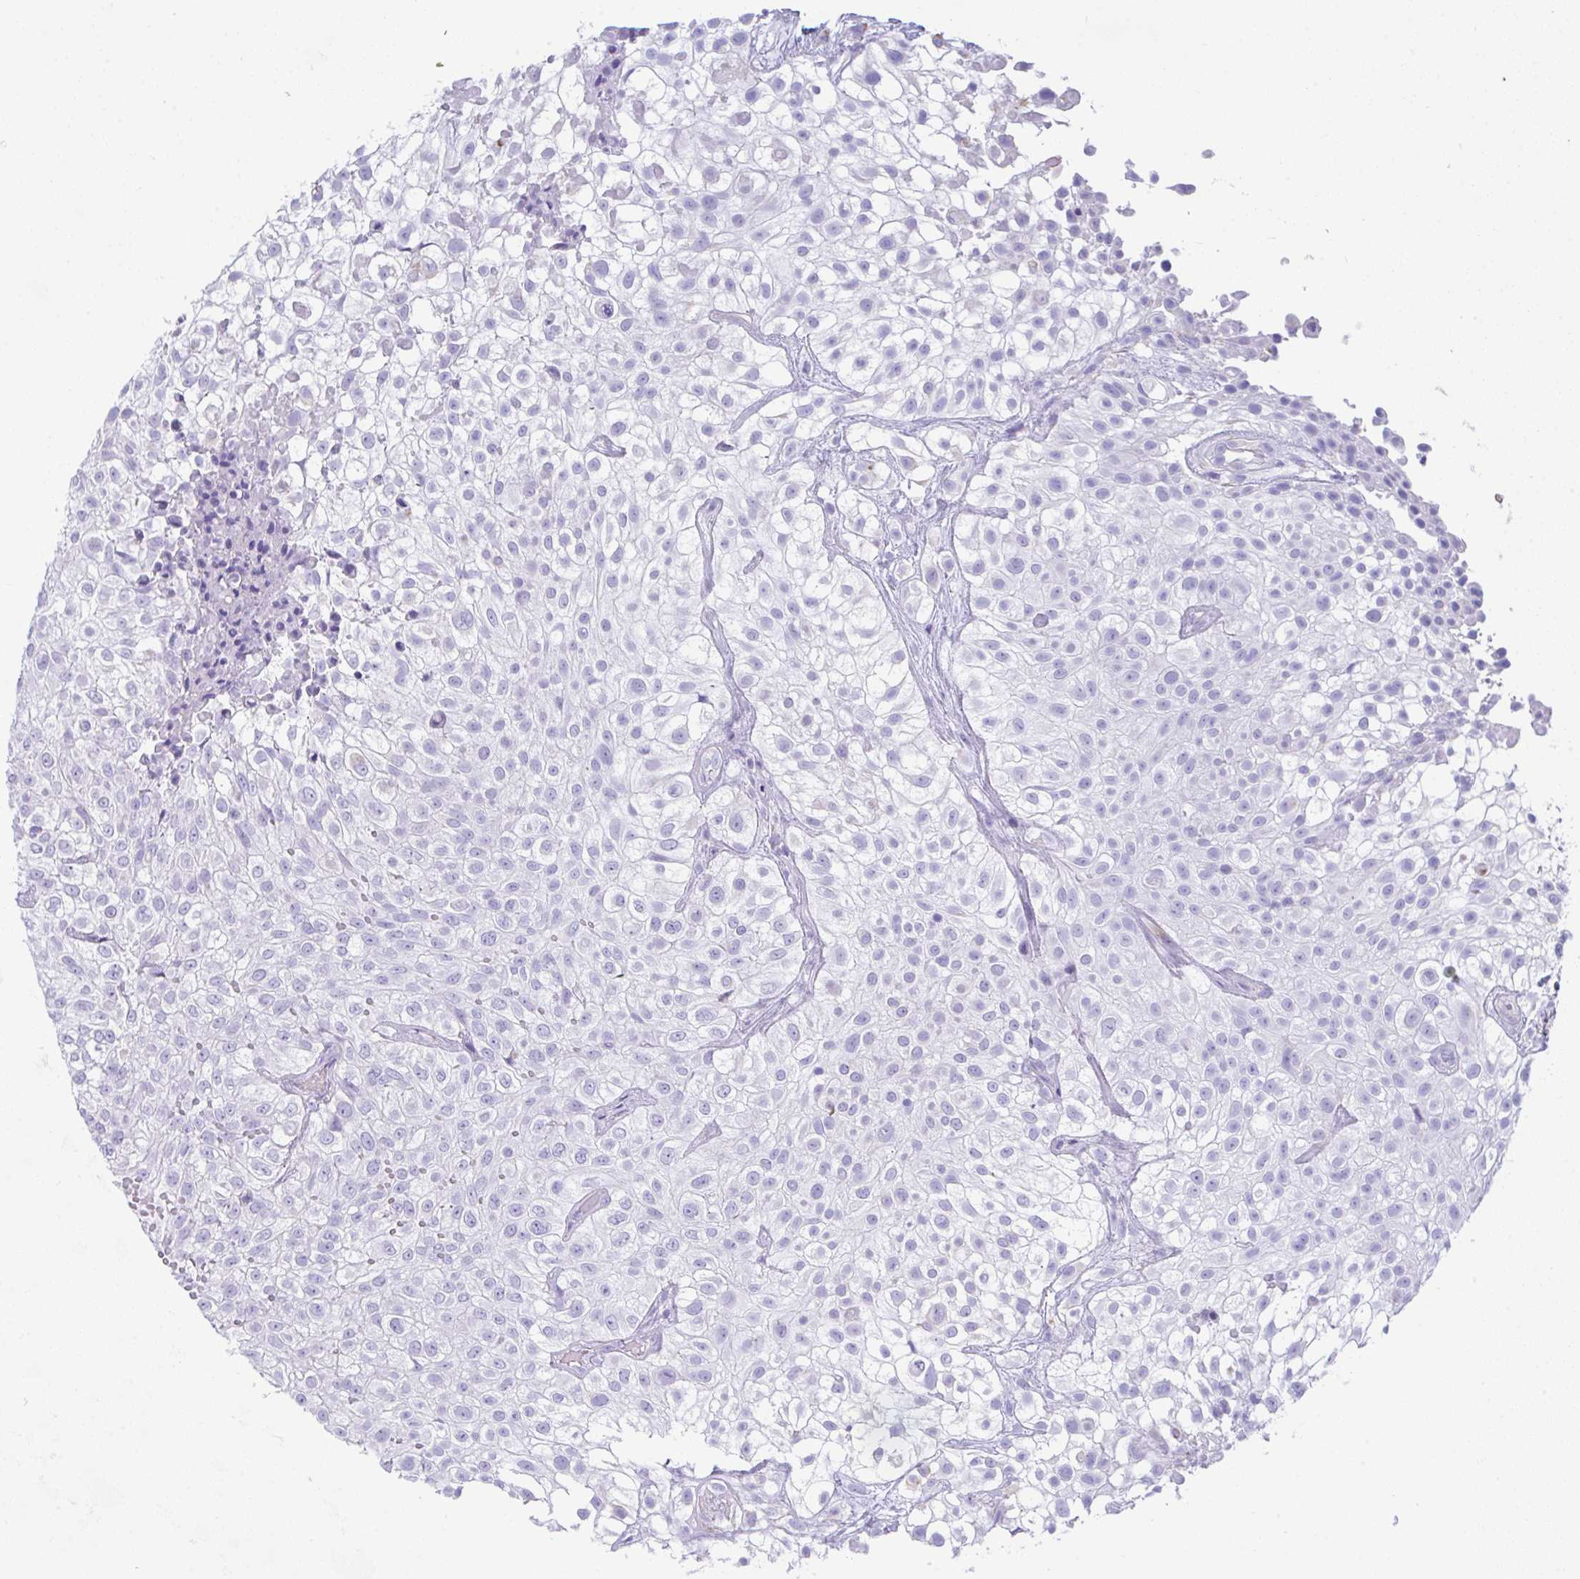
{"staining": {"intensity": "negative", "quantity": "none", "location": "none"}, "tissue": "urothelial cancer", "cell_type": "Tumor cells", "image_type": "cancer", "snomed": [{"axis": "morphology", "description": "Urothelial carcinoma, High grade"}, {"axis": "topography", "description": "Urinary bladder"}], "caption": "An image of urothelial cancer stained for a protein demonstrates no brown staining in tumor cells. The staining is performed using DAB (3,3'-diaminobenzidine) brown chromogen with nuclei counter-stained in using hematoxylin.", "gene": "NDUFAF8", "patient": {"sex": "male", "age": 56}}